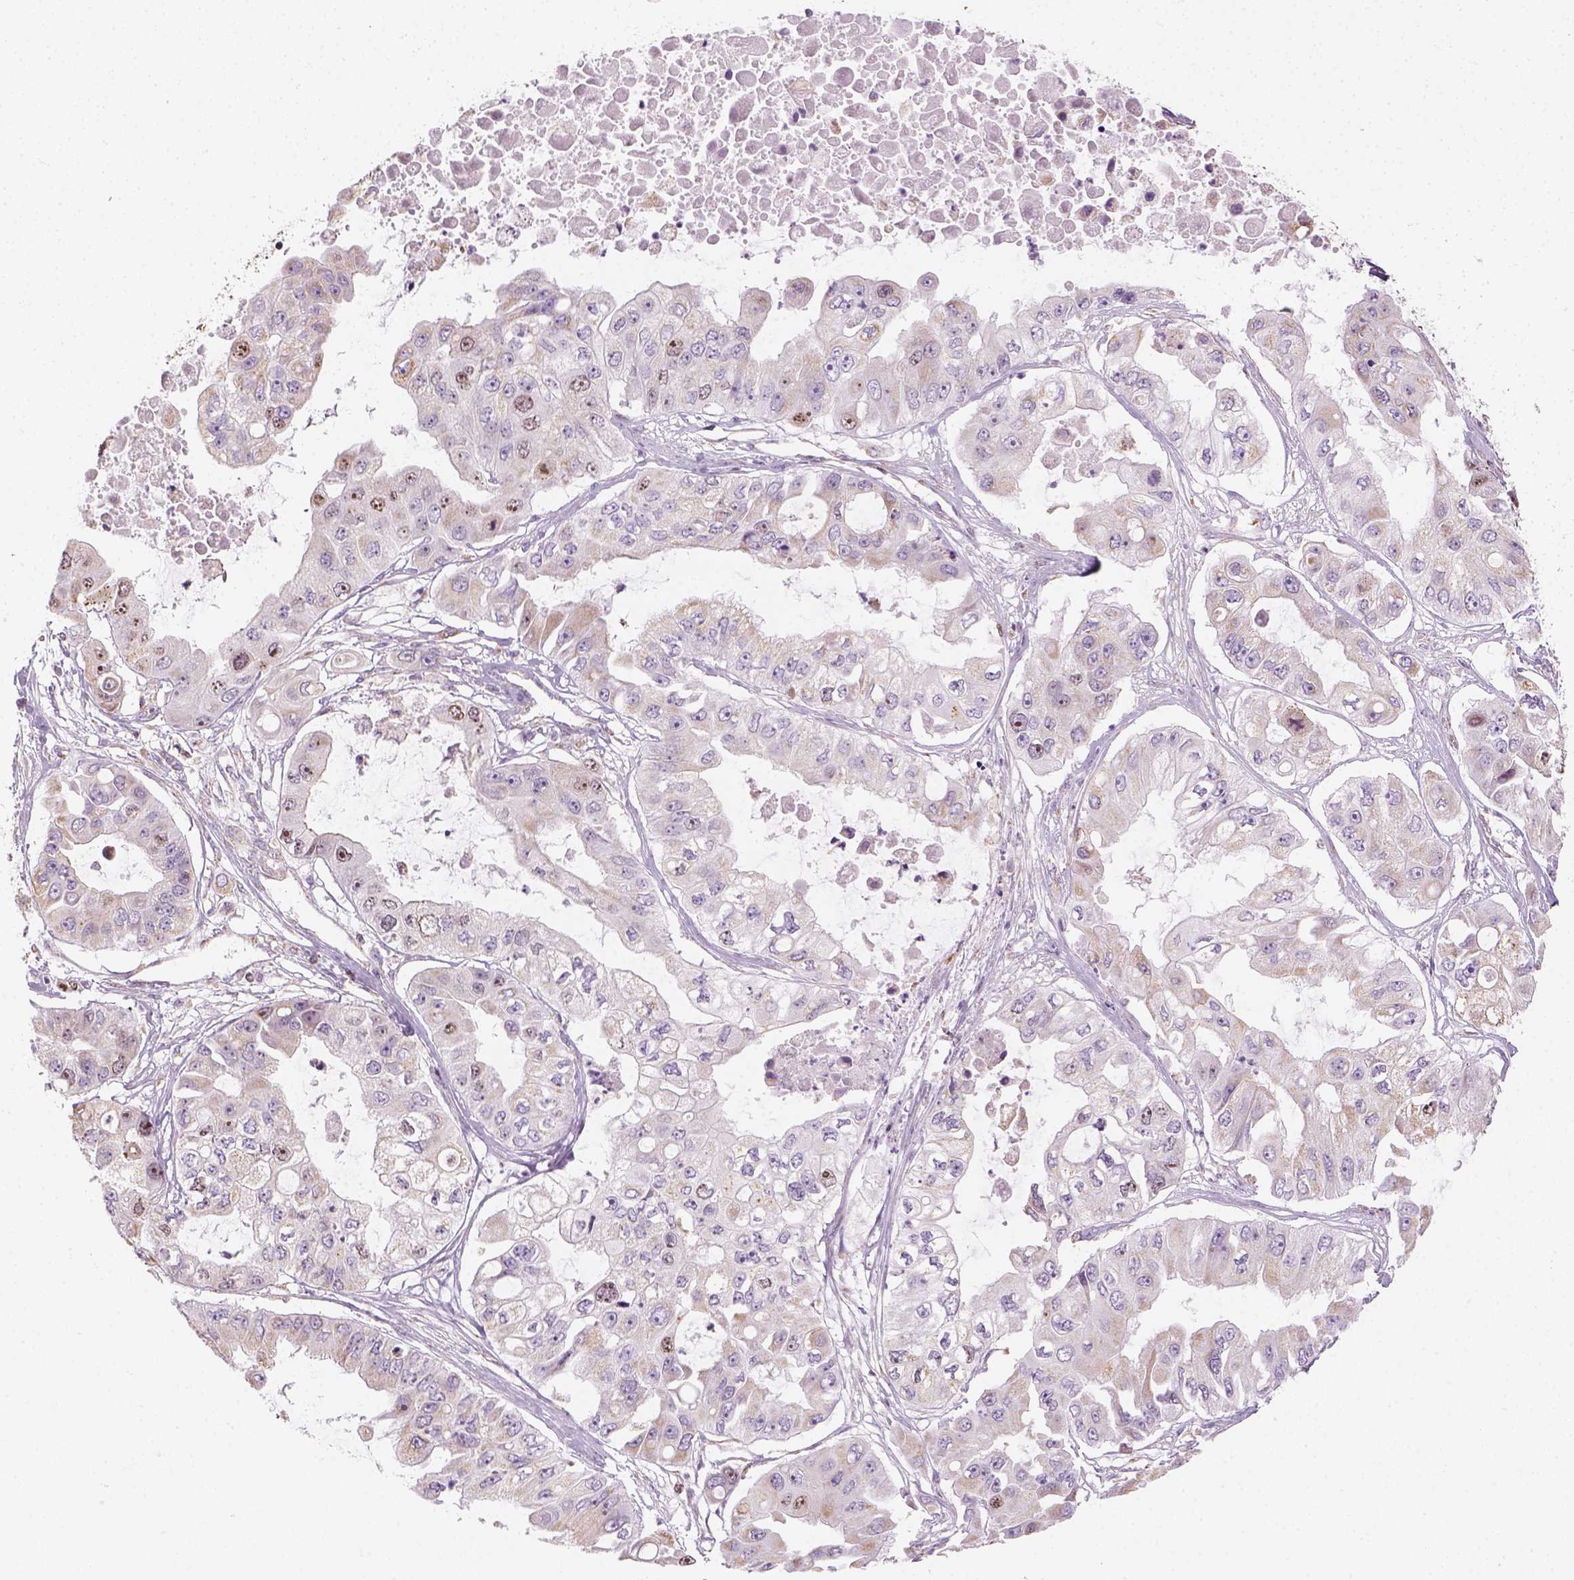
{"staining": {"intensity": "moderate", "quantity": ">75%", "location": "cytoplasmic/membranous"}, "tissue": "ovarian cancer", "cell_type": "Tumor cells", "image_type": "cancer", "snomed": [{"axis": "morphology", "description": "Cystadenocarcinoma, serous, NOS"}, {"axis": "topography", "description": "Ovary"}], "caption": "This is an image of immunohistochemistry staining of ovarian cancer, which shows moderate expression in the cytoplasmic/membranous of tumor cells.", "gene": "LCA5", "patient": {"sex": "female", "age": 56}}